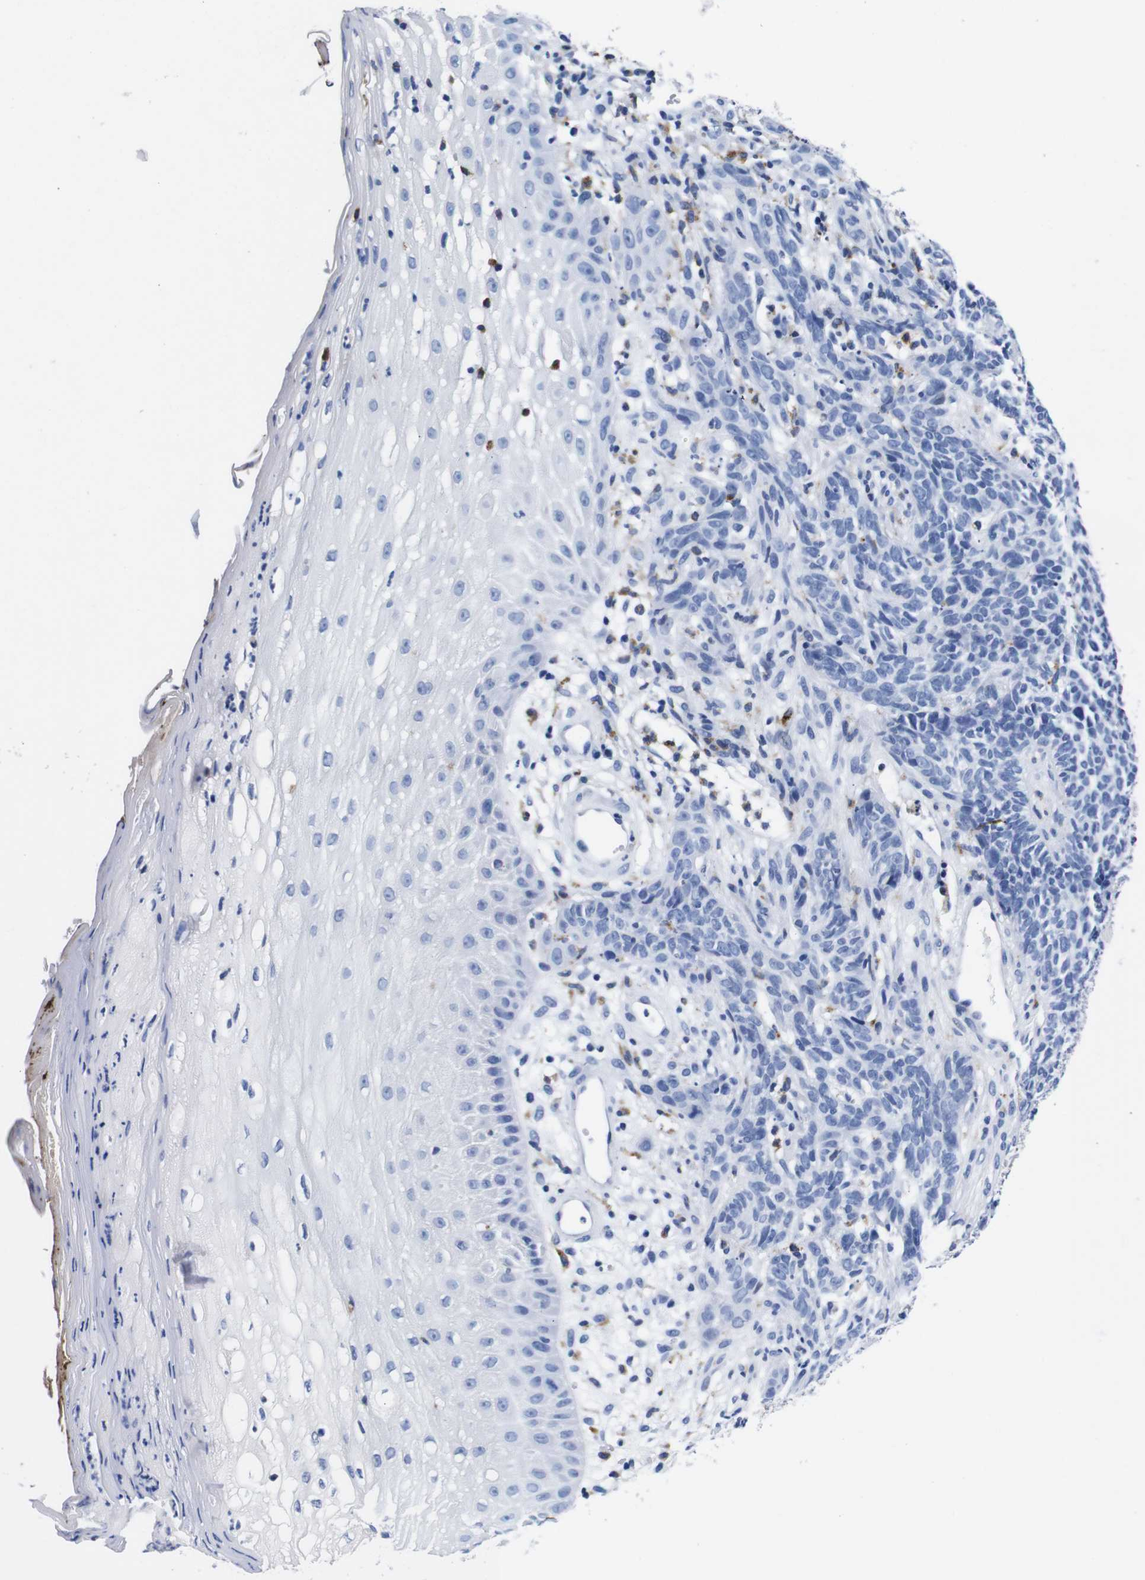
{"staining": {"intensity": "negative", "quantity": "none", "location": "none"}, "tissue": "skin cancer", "cell_type": "Tumor cells", "image_type": "cancer", "snomed": [{"axis": "morphology", "description": "Basal cell carcinoma"}, {"axis": "topography", "description": "Skin"}], "caption": "An image of skin basal cell carcinoma stained for a protein shows no brown staining in tumor cells. (Brightfield microscopy of DAB (3,3'-diaminobenzidine) IHC at high magnification).", "gene": "HLA-DMB", "patient": {"sex": "female", "age": 84}}